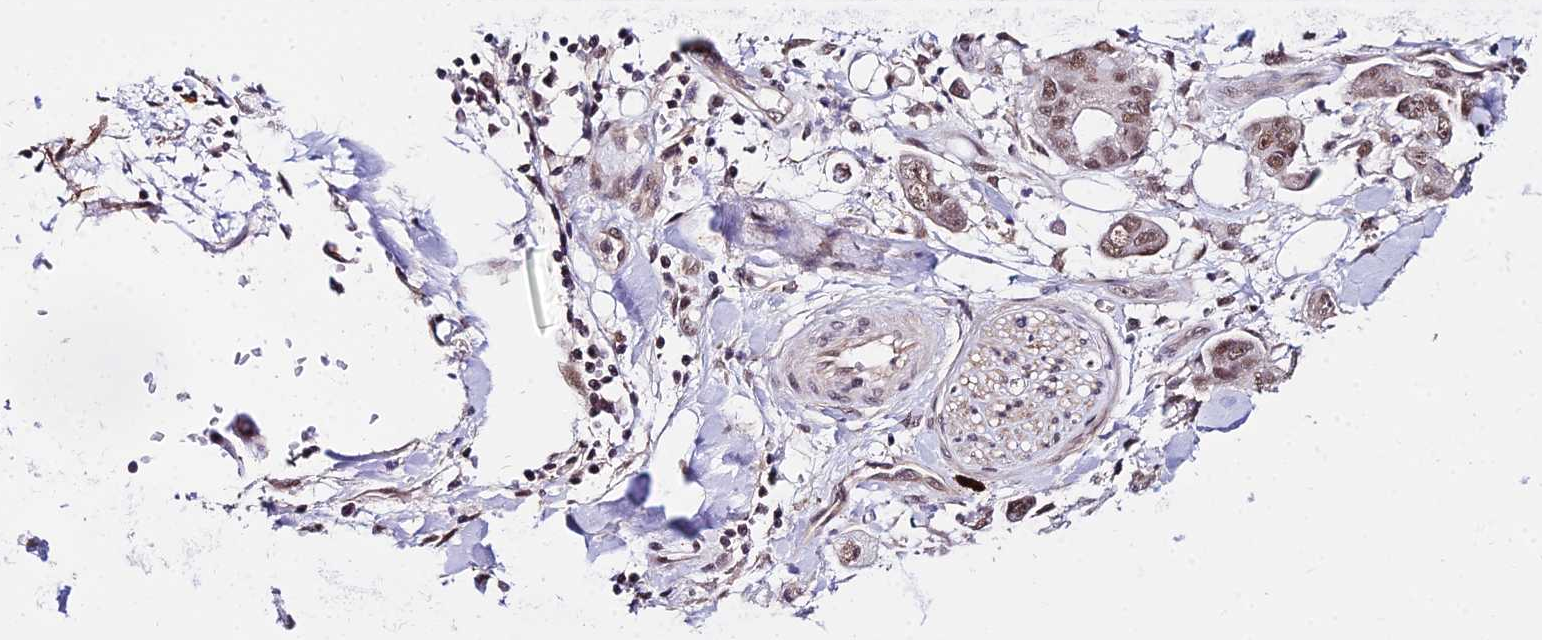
{"staining": {"intensity": "moderate", "quantity": ">75%", "location": "nuclear"}, "tissue": "stomach cancer", "cell_type": "Tumor cells", "image_type": "cancer", "snomed": [{"axis": "morphology", "description": "Adenocarcinoma, NOS"}, {"axis": "topography", "description": "Stomach"}], "caption": "Human stomach adenocarcinoma stained for a protein (brown) demonstrates moderate nuclear positive staining in about >75% of tumor cells.", "gene": "POLR2I", "patient": {"sex": "male", "age": 62}}